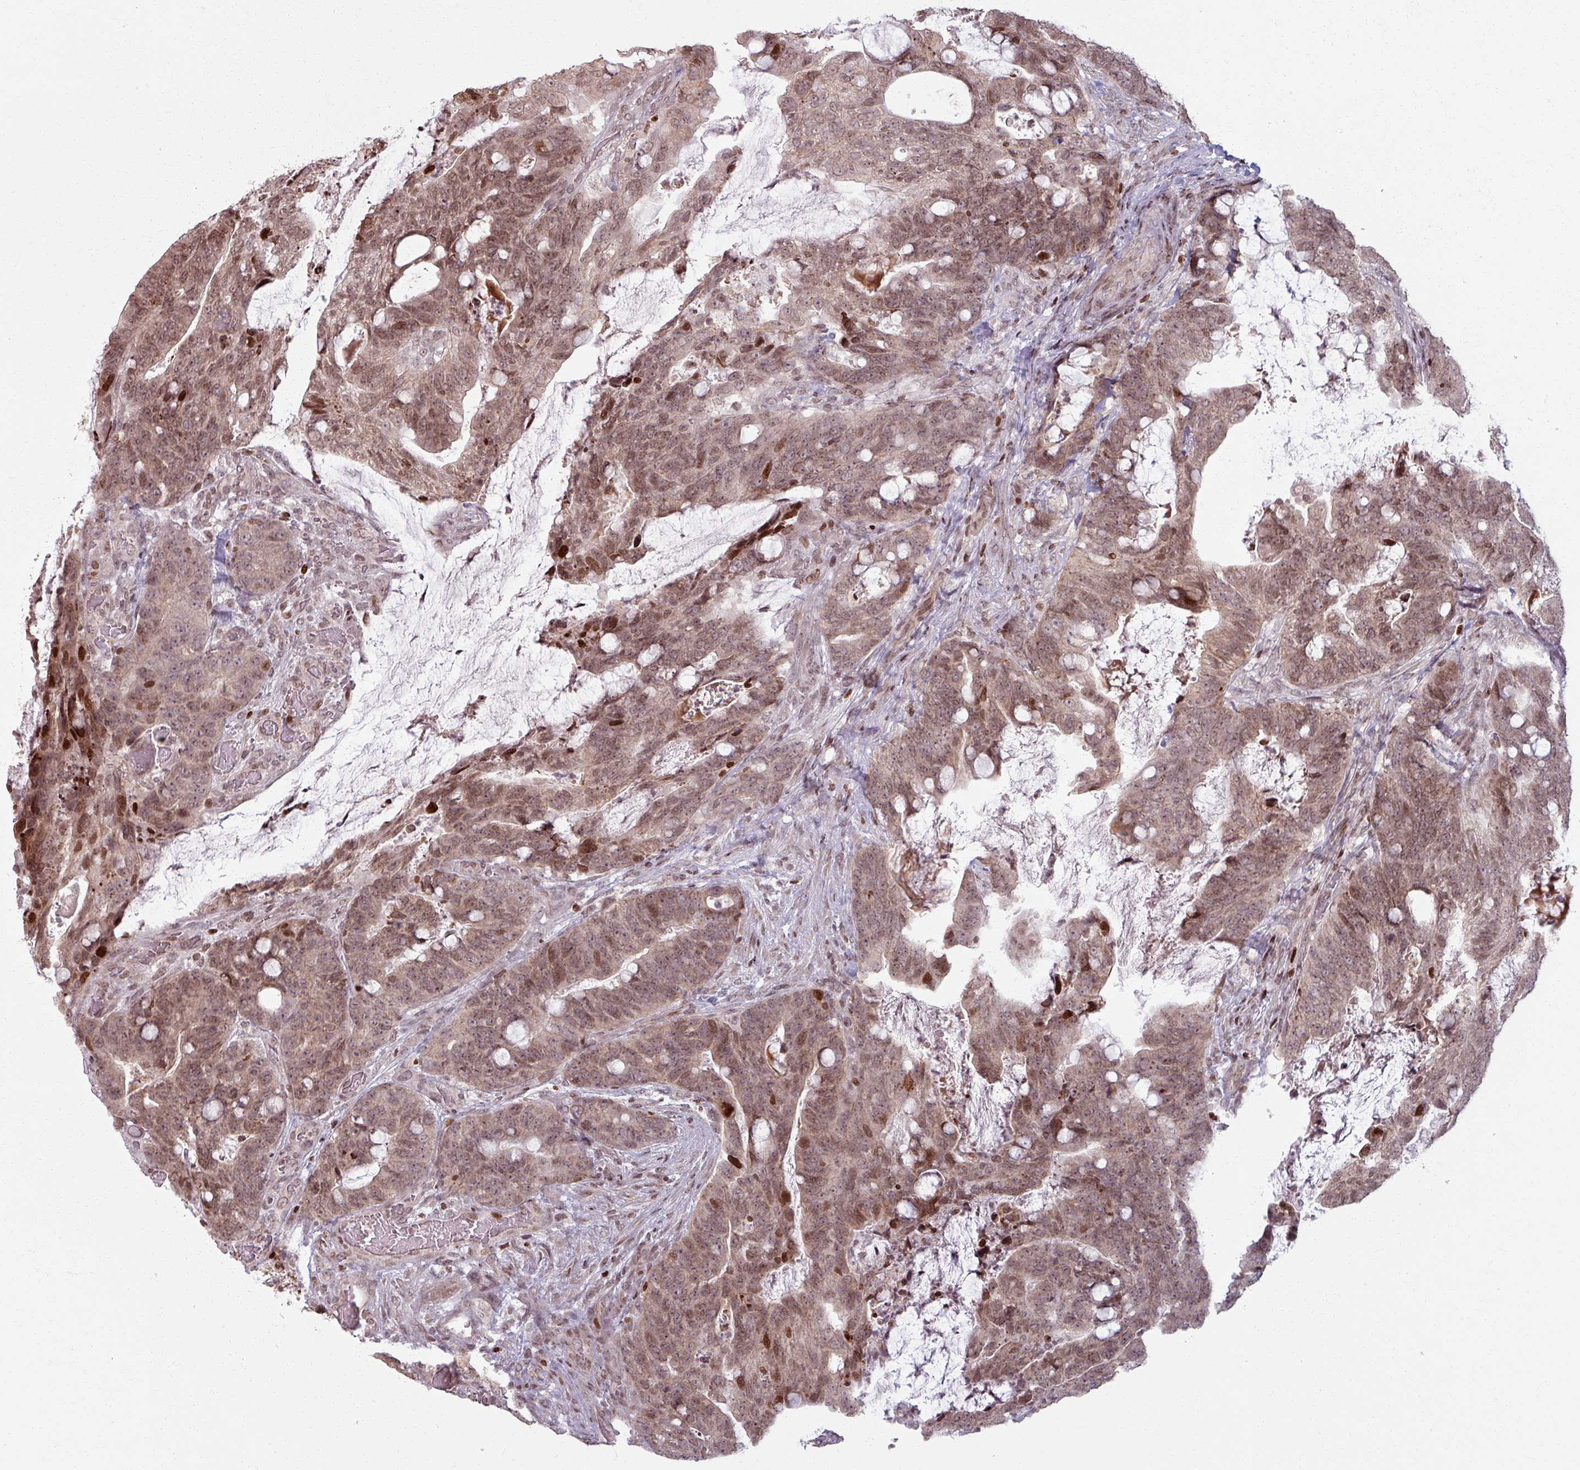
{"staining": {"intensity": "moderate", "quantity": ">75%", "location": "cytoplasmic/membranous,nuclear"}, "tissue": "colorectal cancer", "cell_type": "Tumor cells", "image_type": "cancer", "snomed": [{"axis": "morphology", "description": "Adenocarcinoma, NOS"}, {"axis": "topography", "description": "Colon"}], "caption": "Protein expression by IHC shows moderate cytoplasmic/membranous and nuclear staining in approximately >75% of tumor cells in adenocarcinoma (colorectal).", "gene": "NCOR1", "patient": {"sex": "female", "age": 82}}